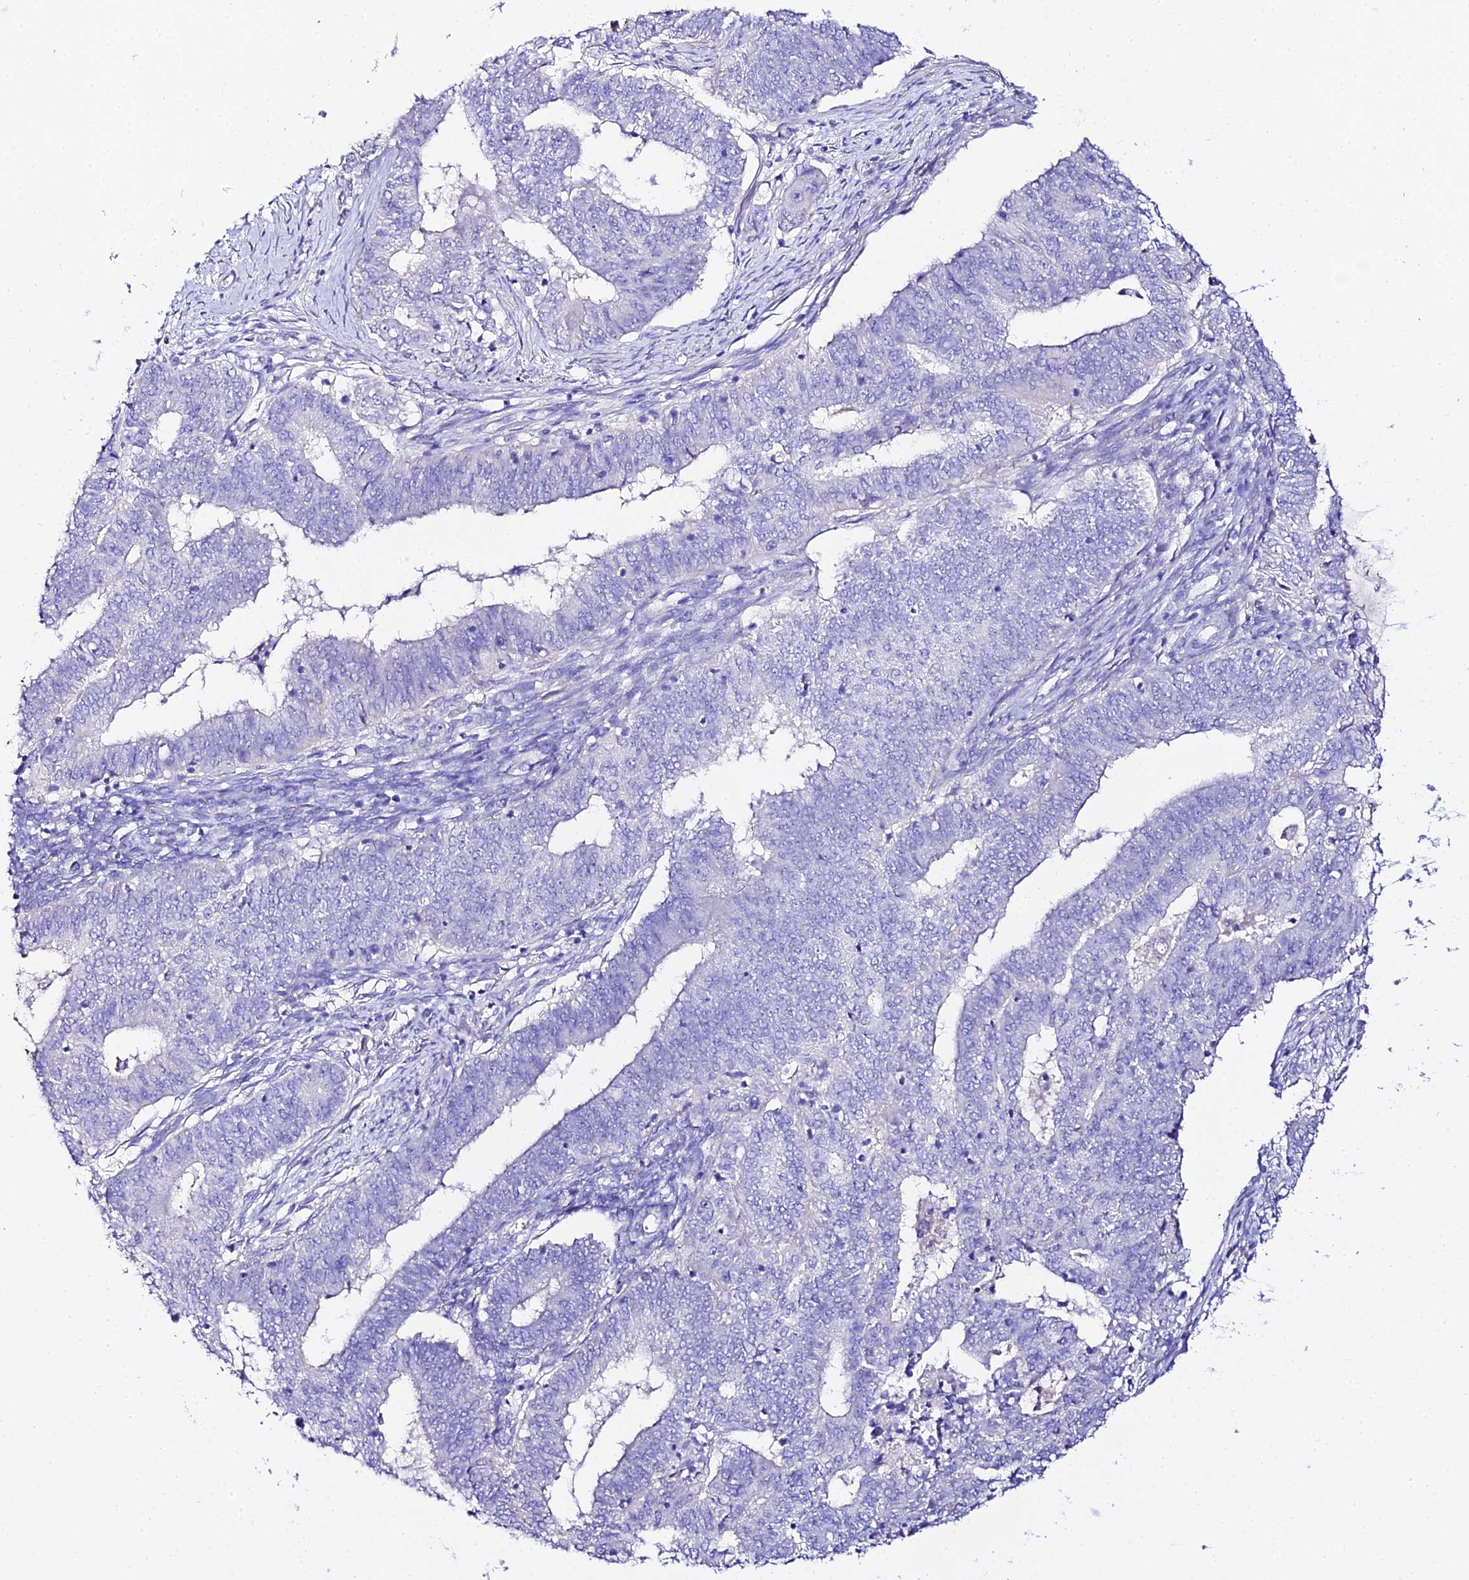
{"staining": {"intensity": "negative", "quantity": "none", "location": "none"}, "tissue": "endometrial cancer", "cell_type": "Tumor cells", "image_type": "cancer", "snomed": [{"axis": "morphology", "description": "Adenocarcinoma, NOS"}, {"axis": "topography", "description": "Endometrium"}], "caption": "A high-resolution image shows immunohistochemistry (IHC) staining of endometrial adenocarcinoma, which displays no significant expression in tumor cells.", "gene": "TMEM117", "patient": {"sex": "female", "age": 62}}